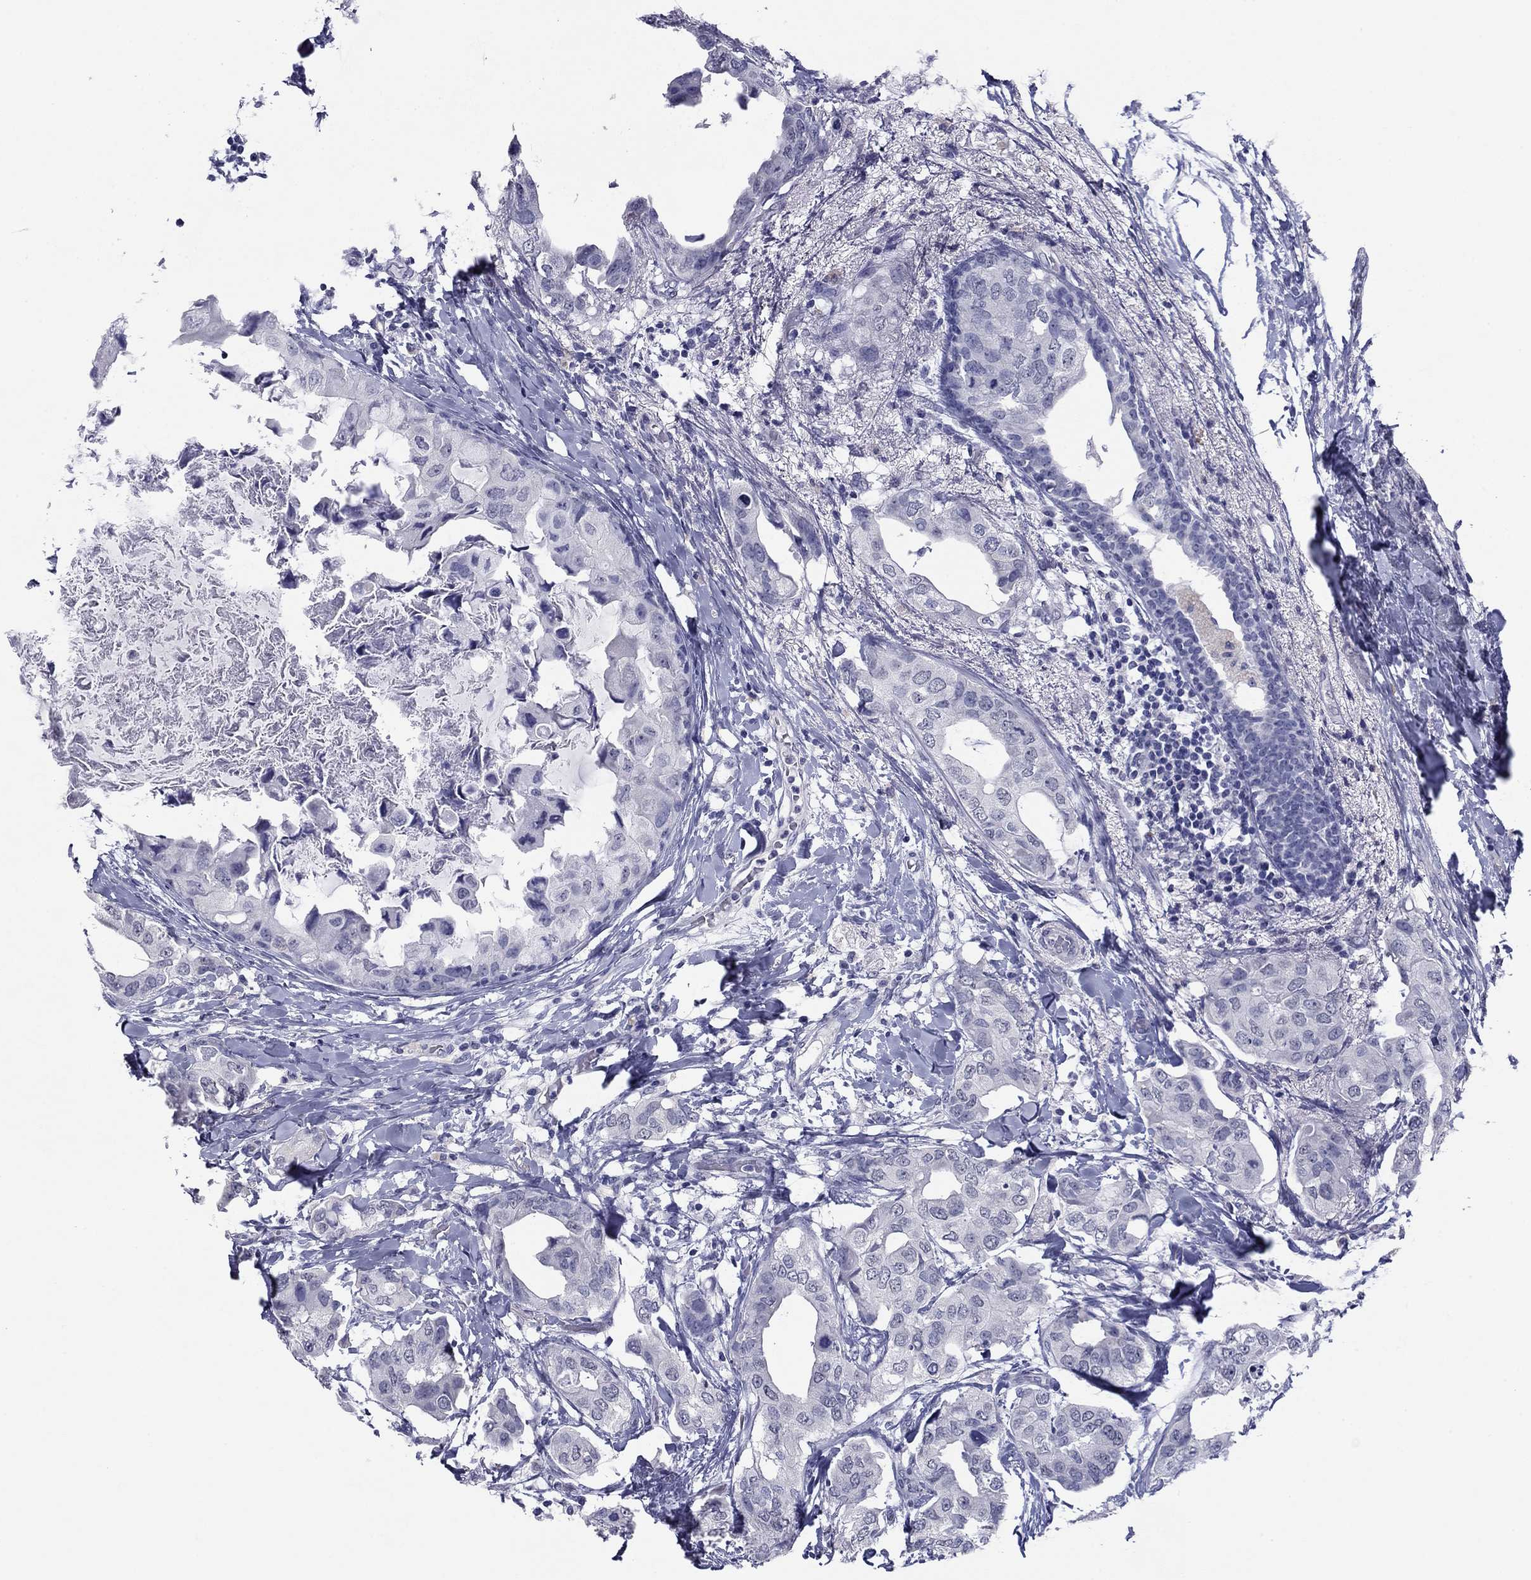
{"staining": {"intensity": "negative", "quantity": "none", "location": "none"}, "tissue": "breast cancer", "cell_type": "Tumor cells", "image_type": "cancer", "snomed": [{"axis": "morphology", "description": "Normal tissue, NOS"}, {"axis": "morphology", "description": "Duct carcinoma"}, {"axis": "topography", "description": "Breast"}], "caption": "IHC micrograph of neoplastic tissue: breast cancer stained with DAB (3,3'-diaminobenzidine) exhibits no significant protein expression in tumor cells.", "gene": "HAO1", "patient": {"sex": "female", "age": 40}}